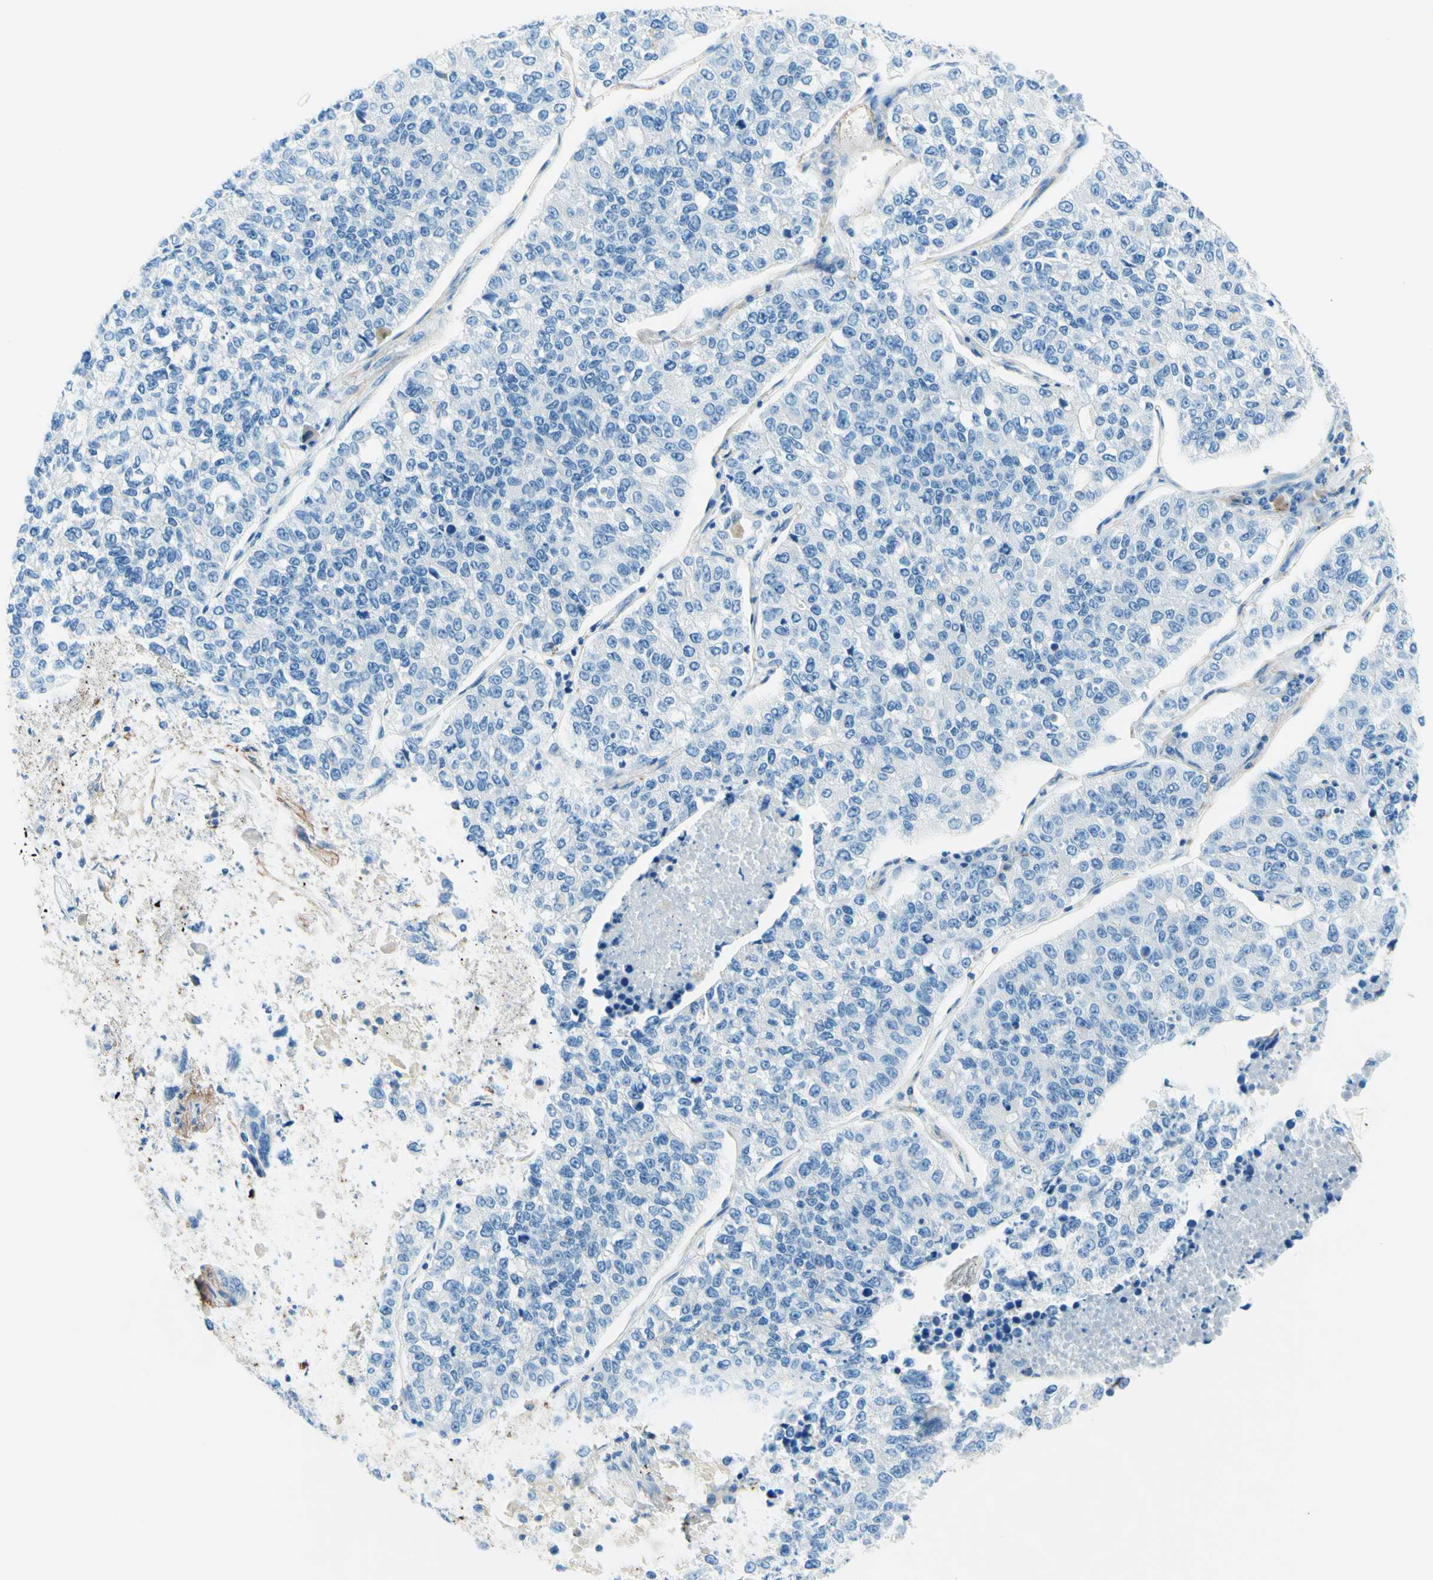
{"staining": {"intensity": "negative", "quantity": "none", "location": "none"}, "tissue": "lung cancer", "cell_type": "Tumor cells", "image_type": "cancer", "snomed": [{"axis": "morphology", "description": "Adenocarcinoma, NOS"}, {"axis": "topography", "description": "Lung"}], "caption": "The image displays no staining of tumor cells in lung cancer.", "gene": "MFAP5", "patient": {"sex": "male", "age": 49}}